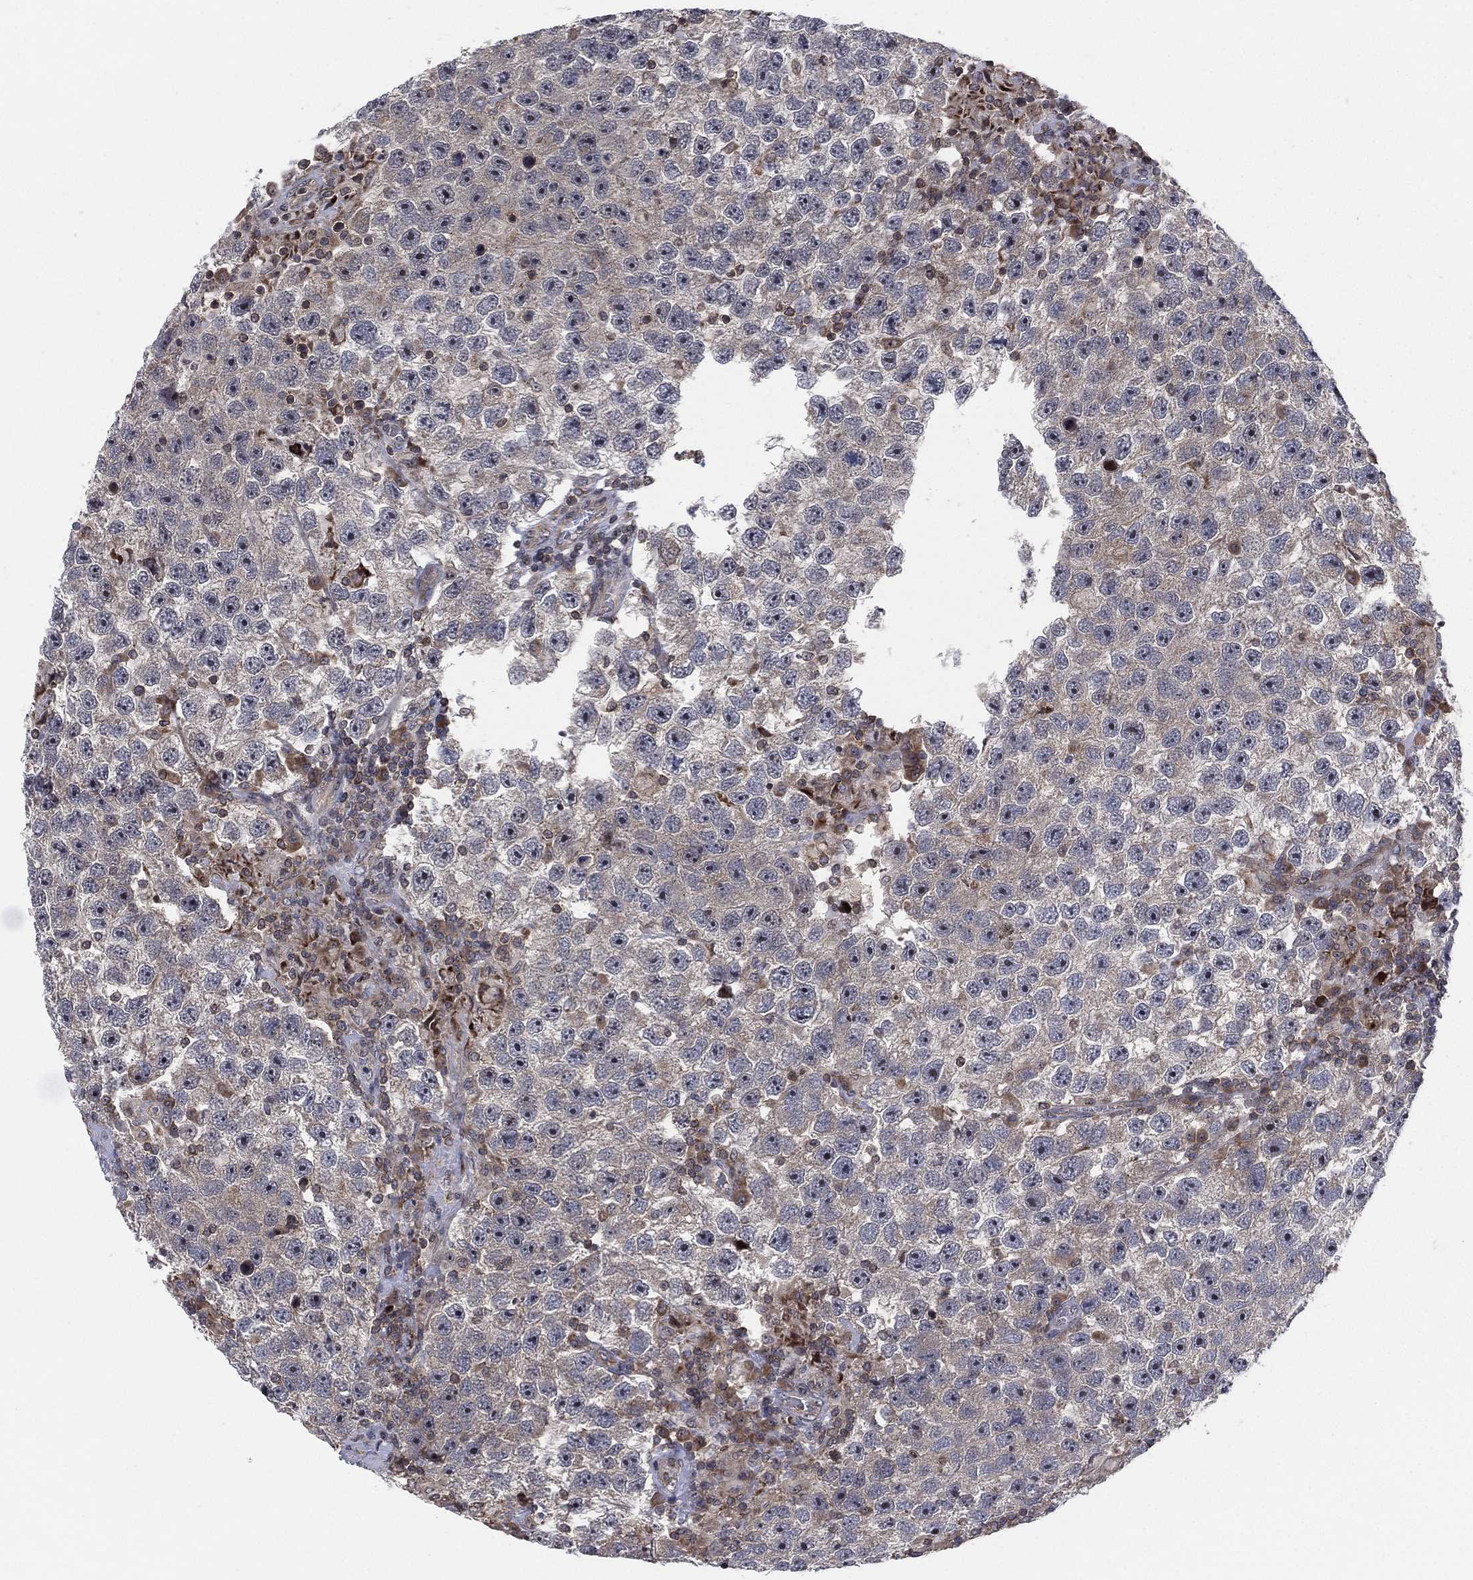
{"staining": {"intensity": "negative", "quantity": "none", "location": "none"}, "tissue": "testis cancer", "cell_type": "Tumor cells", "image_type": "cancer", "snomed": [{"axis": "morphology", "description": "Seminoma, NOS"}, {"axis": "topography", "description": "Testis"}], "caption": "Tumor cells show no significant staining in testis cancer (seminoma).", "gene": "TMCO1", "patient": {"sex": "male", "age": 26}}